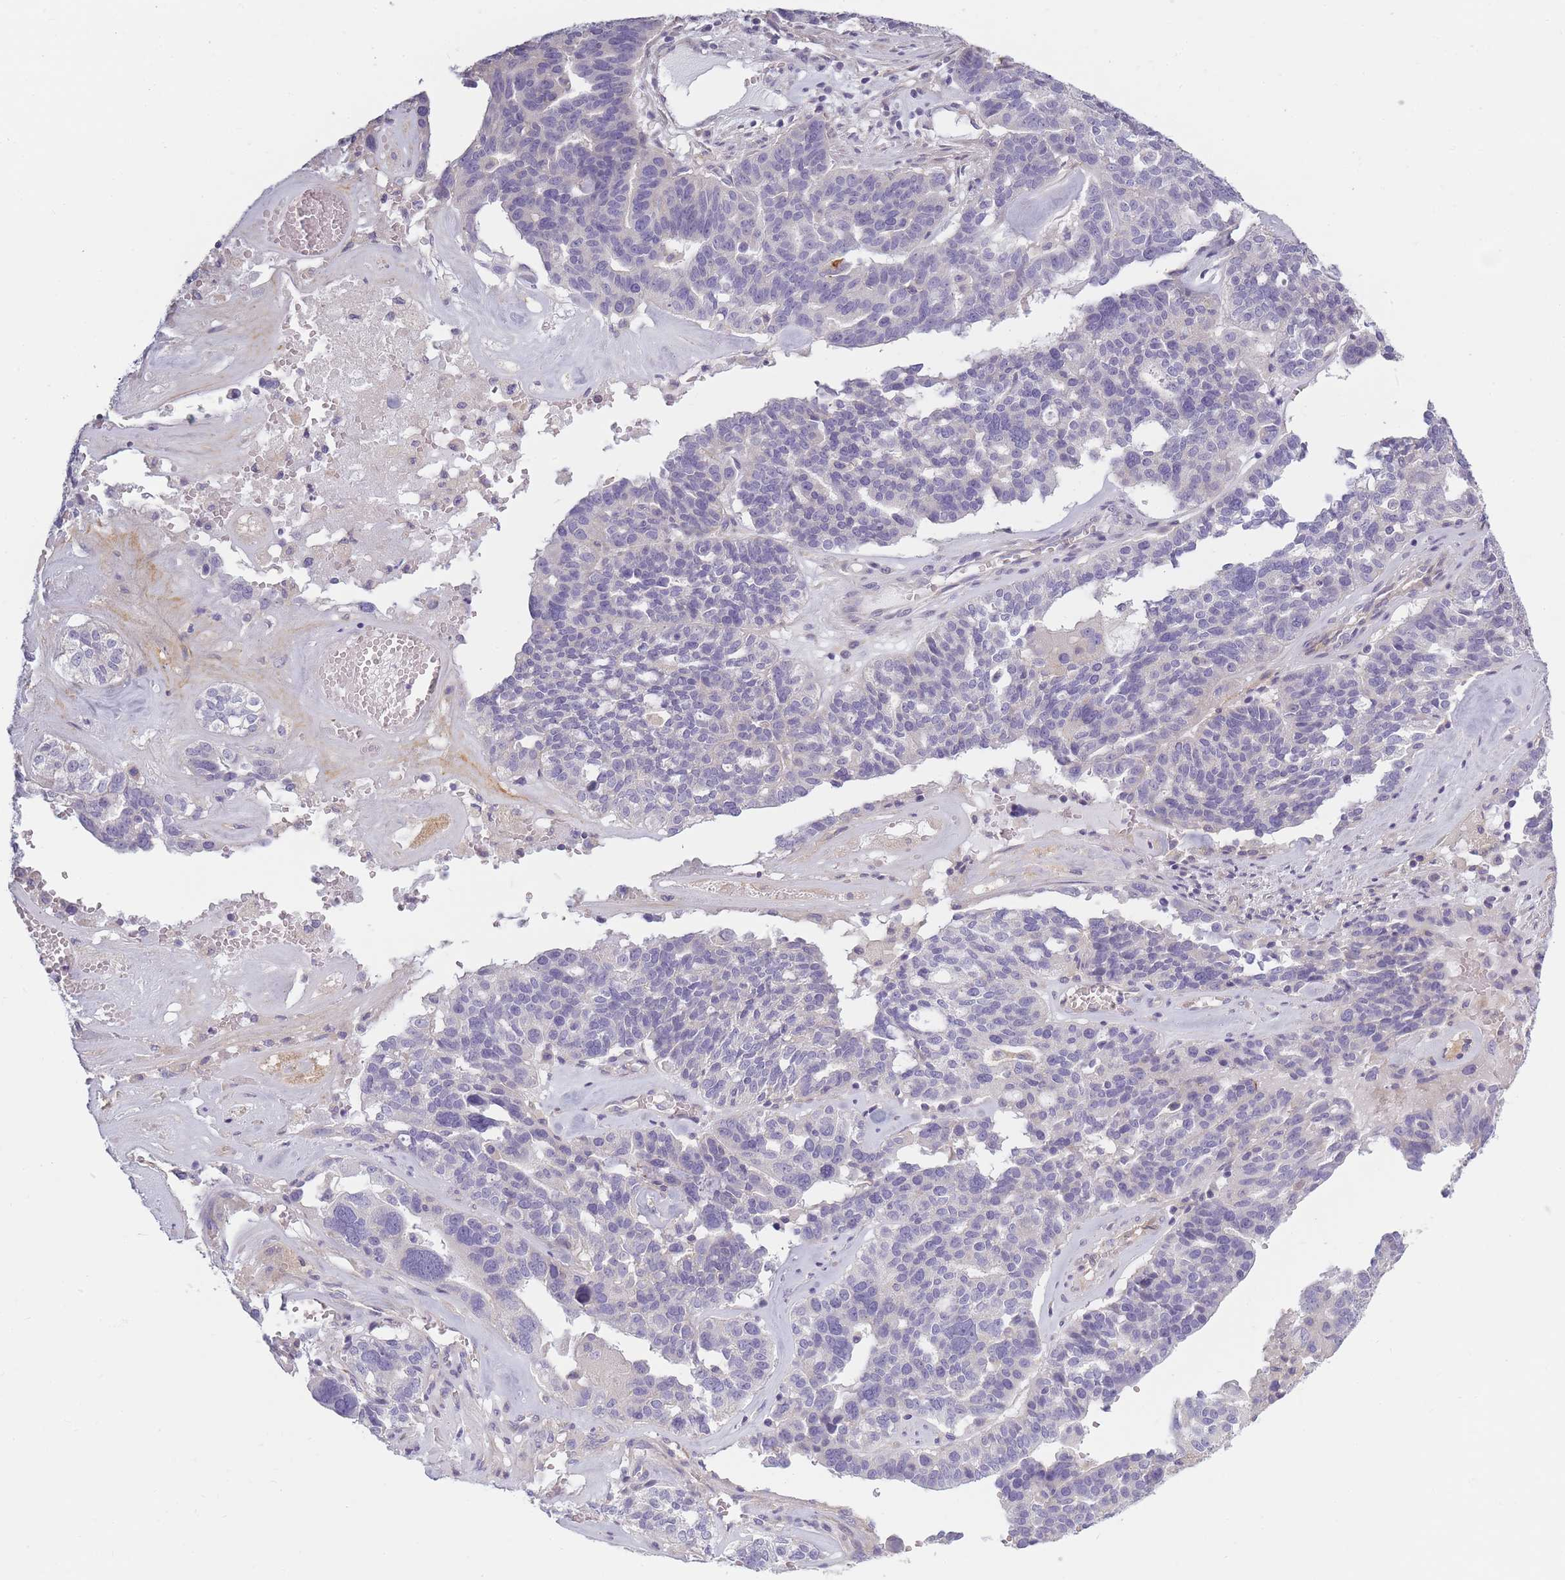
{"staining": {"intensity": "negative", "quantity": "none", "location": "none"}, "tissue": "ovarian cancer", "cell_type": "Tumor cells", "image_type": "cancer", "snomed": [{"axis": "morphology", "description": "Cystadenocarcinoma, serous, NOS"}, {"axis": "topography", "description": "Ovary"}], "caption": "Immunohistochemistry (IHC) photomicrograph of neoplastic tissue: ovarian cancer stained with DAB (3,3'-diaminobenzidine) shows no significant protein expression in tumor cells.", "gene": "AP3M2", "patient": {"sex": "female", "age": 59}}